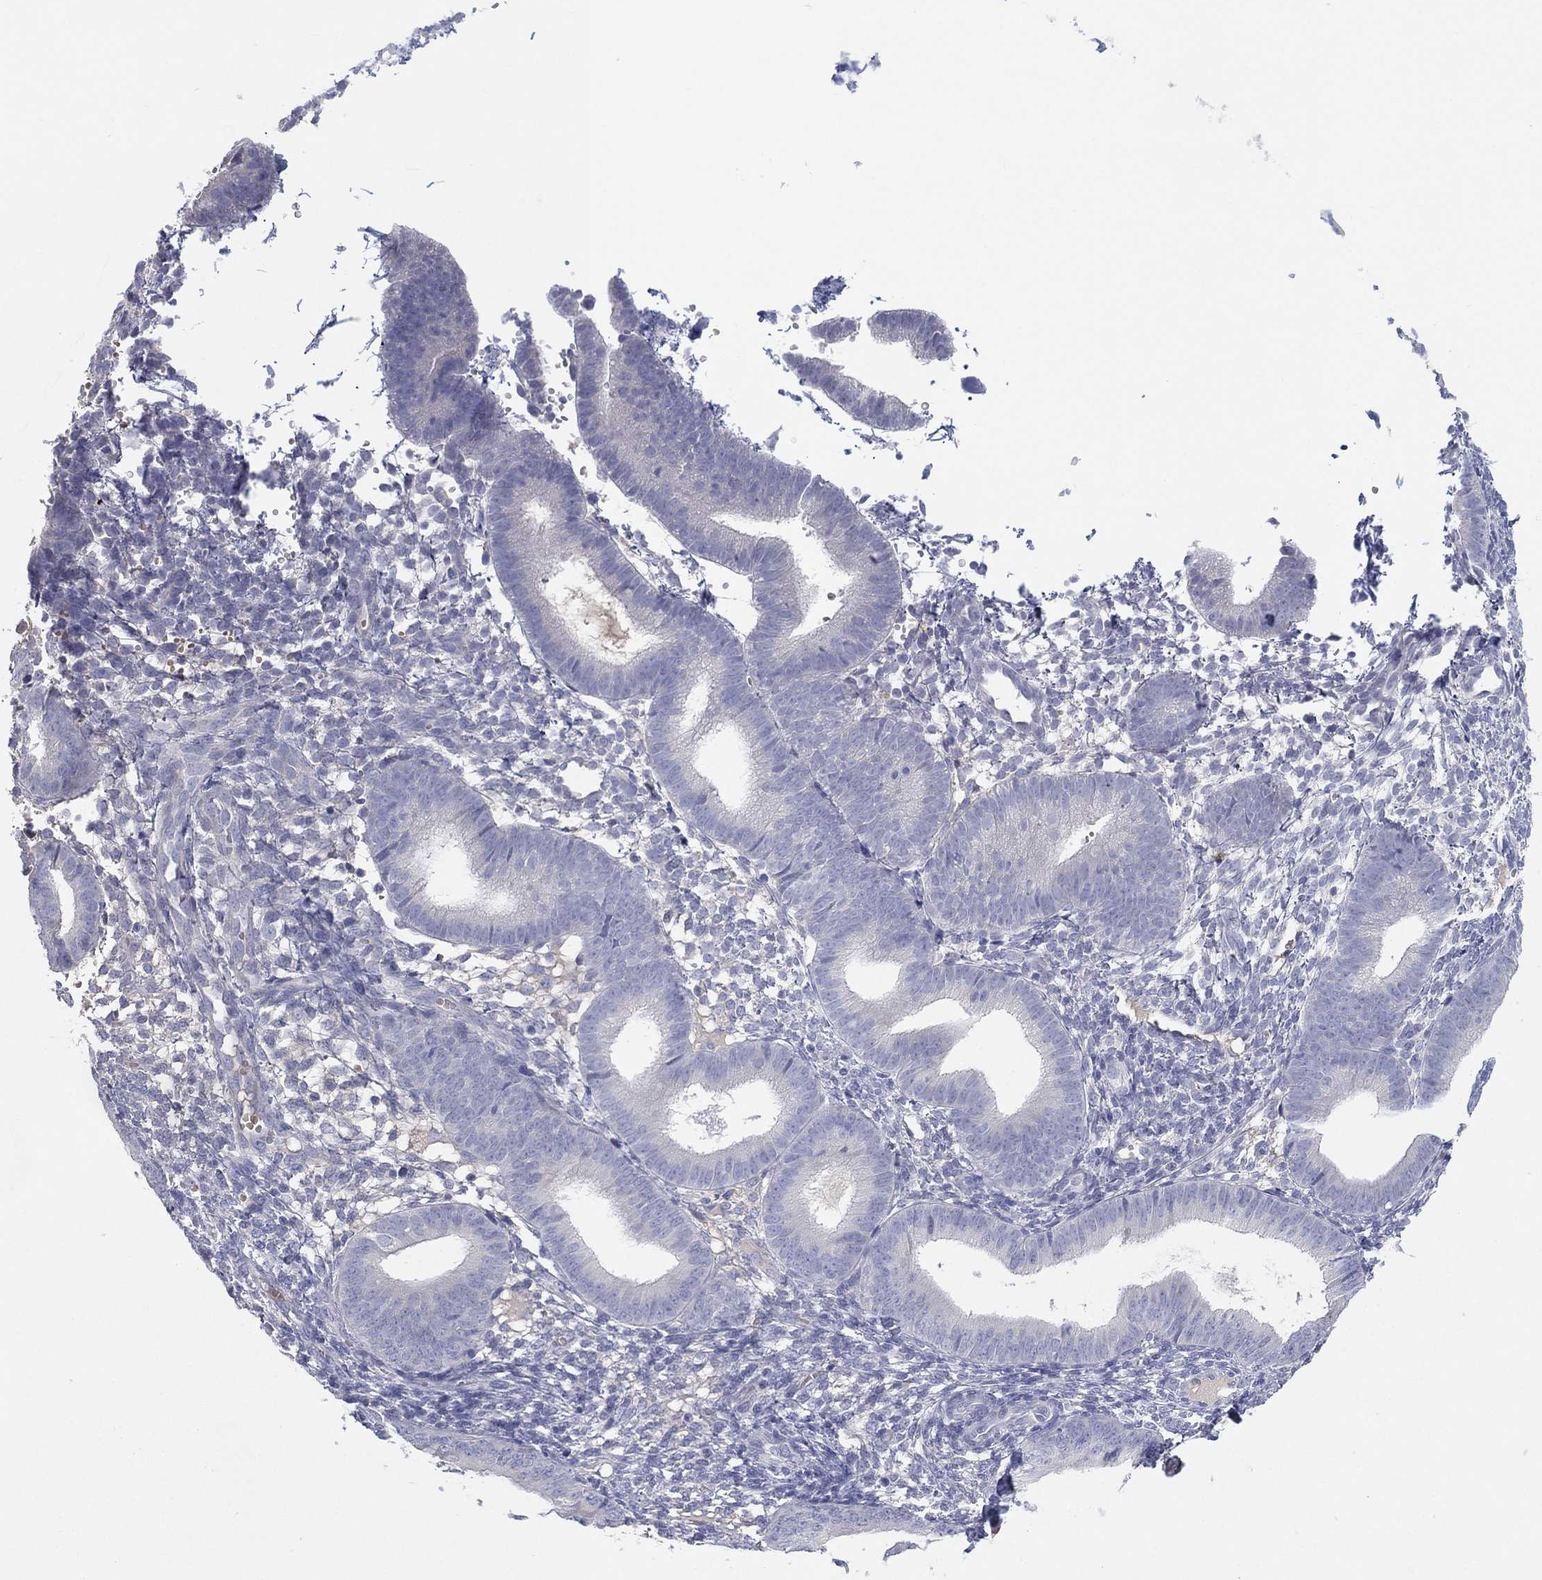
{"staining": {"intensity": "negative", "quantity": "none", "location": "none"}, "tissue": "endometrium", "cell_type": "Cells in endometrial stroma", "image_type": "normal", "snomed": [{"axis": "morphology", "description": "Normal tissue, NOS"}, {"axis": "topography", "description": "Endometrium"}], "caption": "Immunohistochemistry of unremarkable human endometrium displays no staining in cells in endometrial stroma.", "gene": "CYP2D6", "patient": {"sex": "female", "age": 39}}